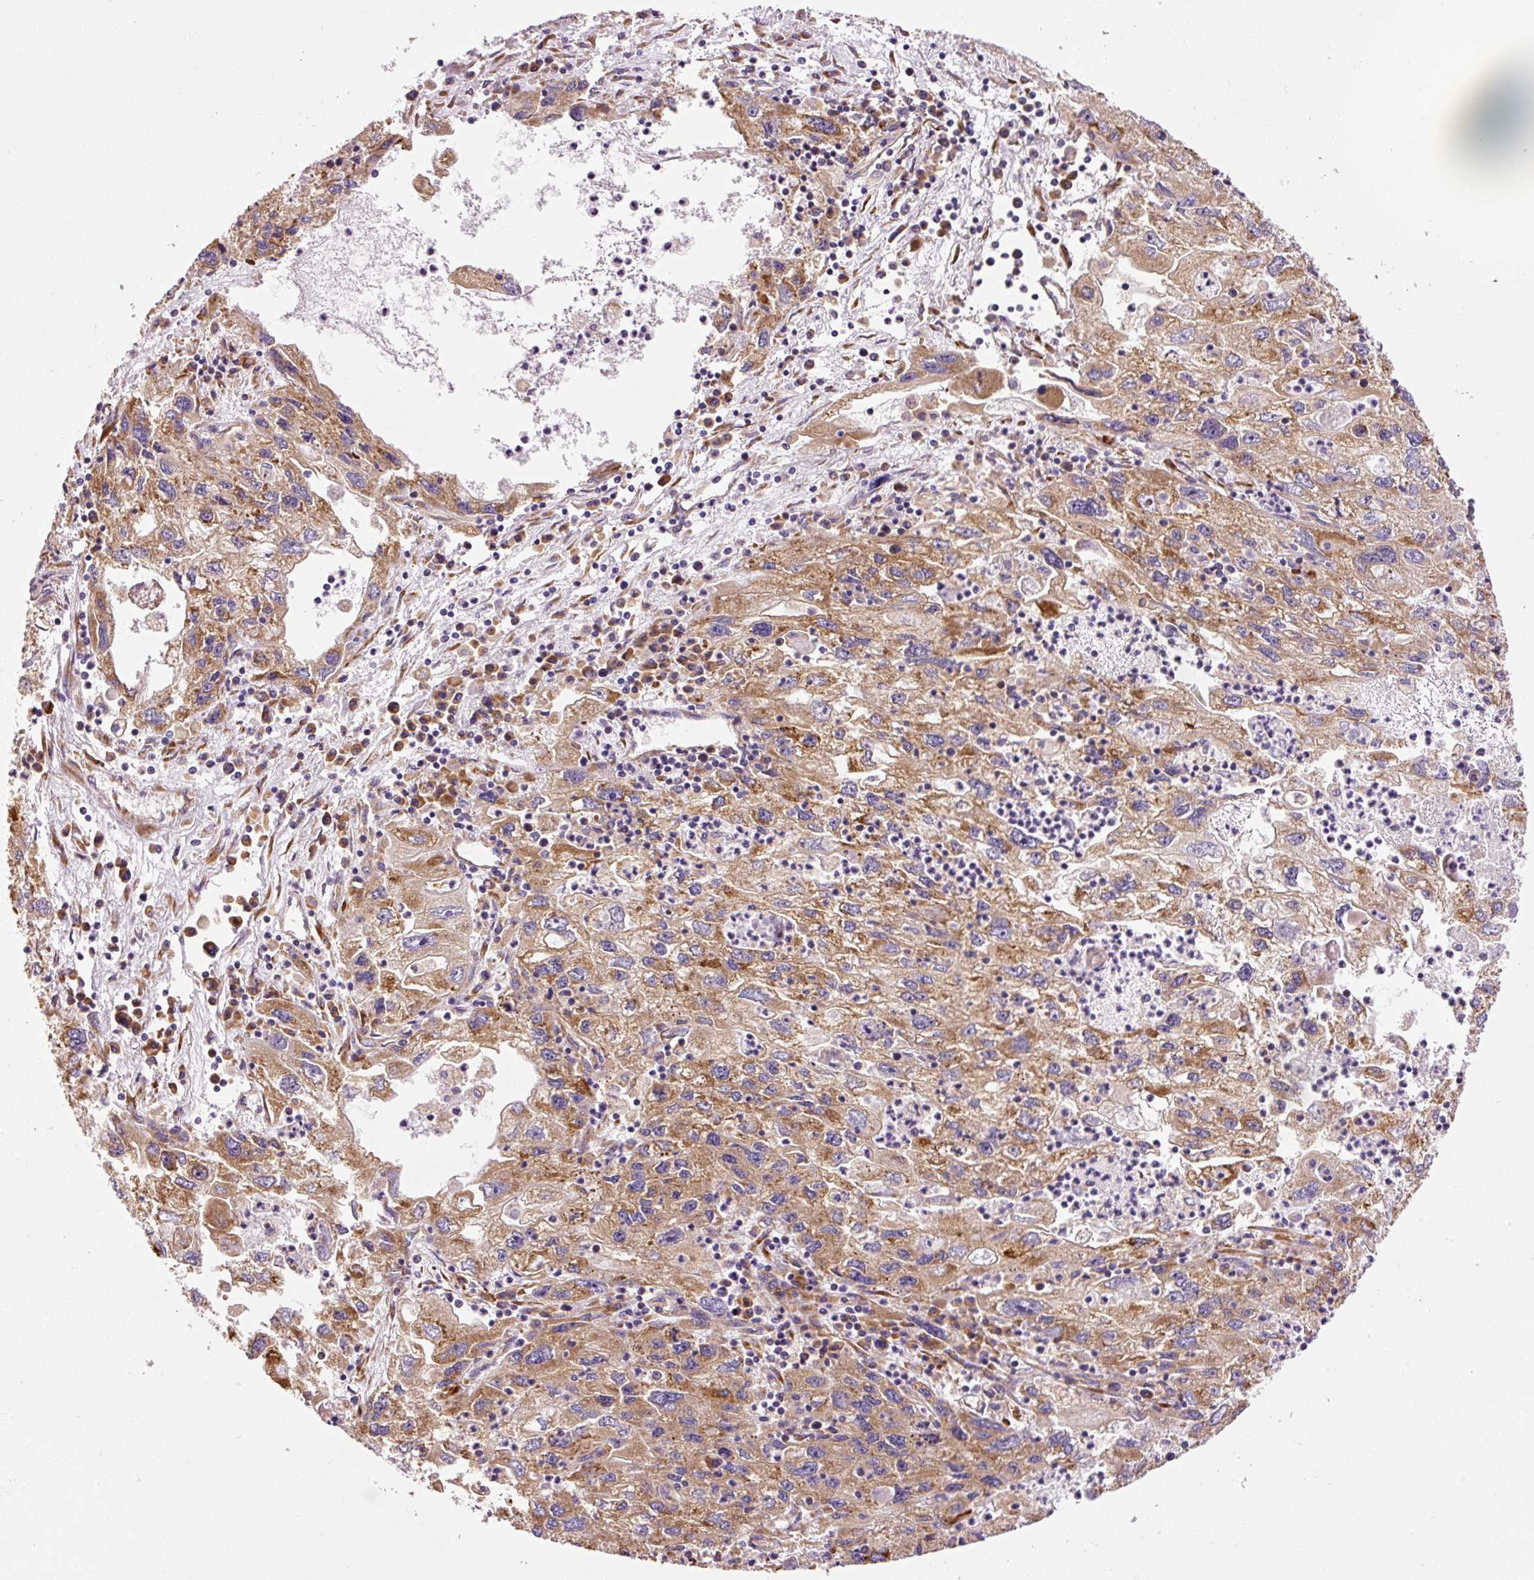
{"staining": {"intensity": "moderate", "quantity": ">75%", "location": "cytoplasmic/membranous"}, "tissue": "endometrial cancer", "cell_type": "Tumor cells", "image_type": "cancer", "snomed": [{"axis": "morphology", "description": "Adenocarcinoma, NOS"}, {"axis": "topography", "description": "Endometrium"}], "caption": "Moderate cytoplasmic/membranous positivity is identified in approximately >75% of tumor cells in endometrial adenocarcinoma. The protein is shown in brown color, while the nuclei are stained blue.", "gene": "RPL10A", "patient": {"sex": "female", "age": 49}}